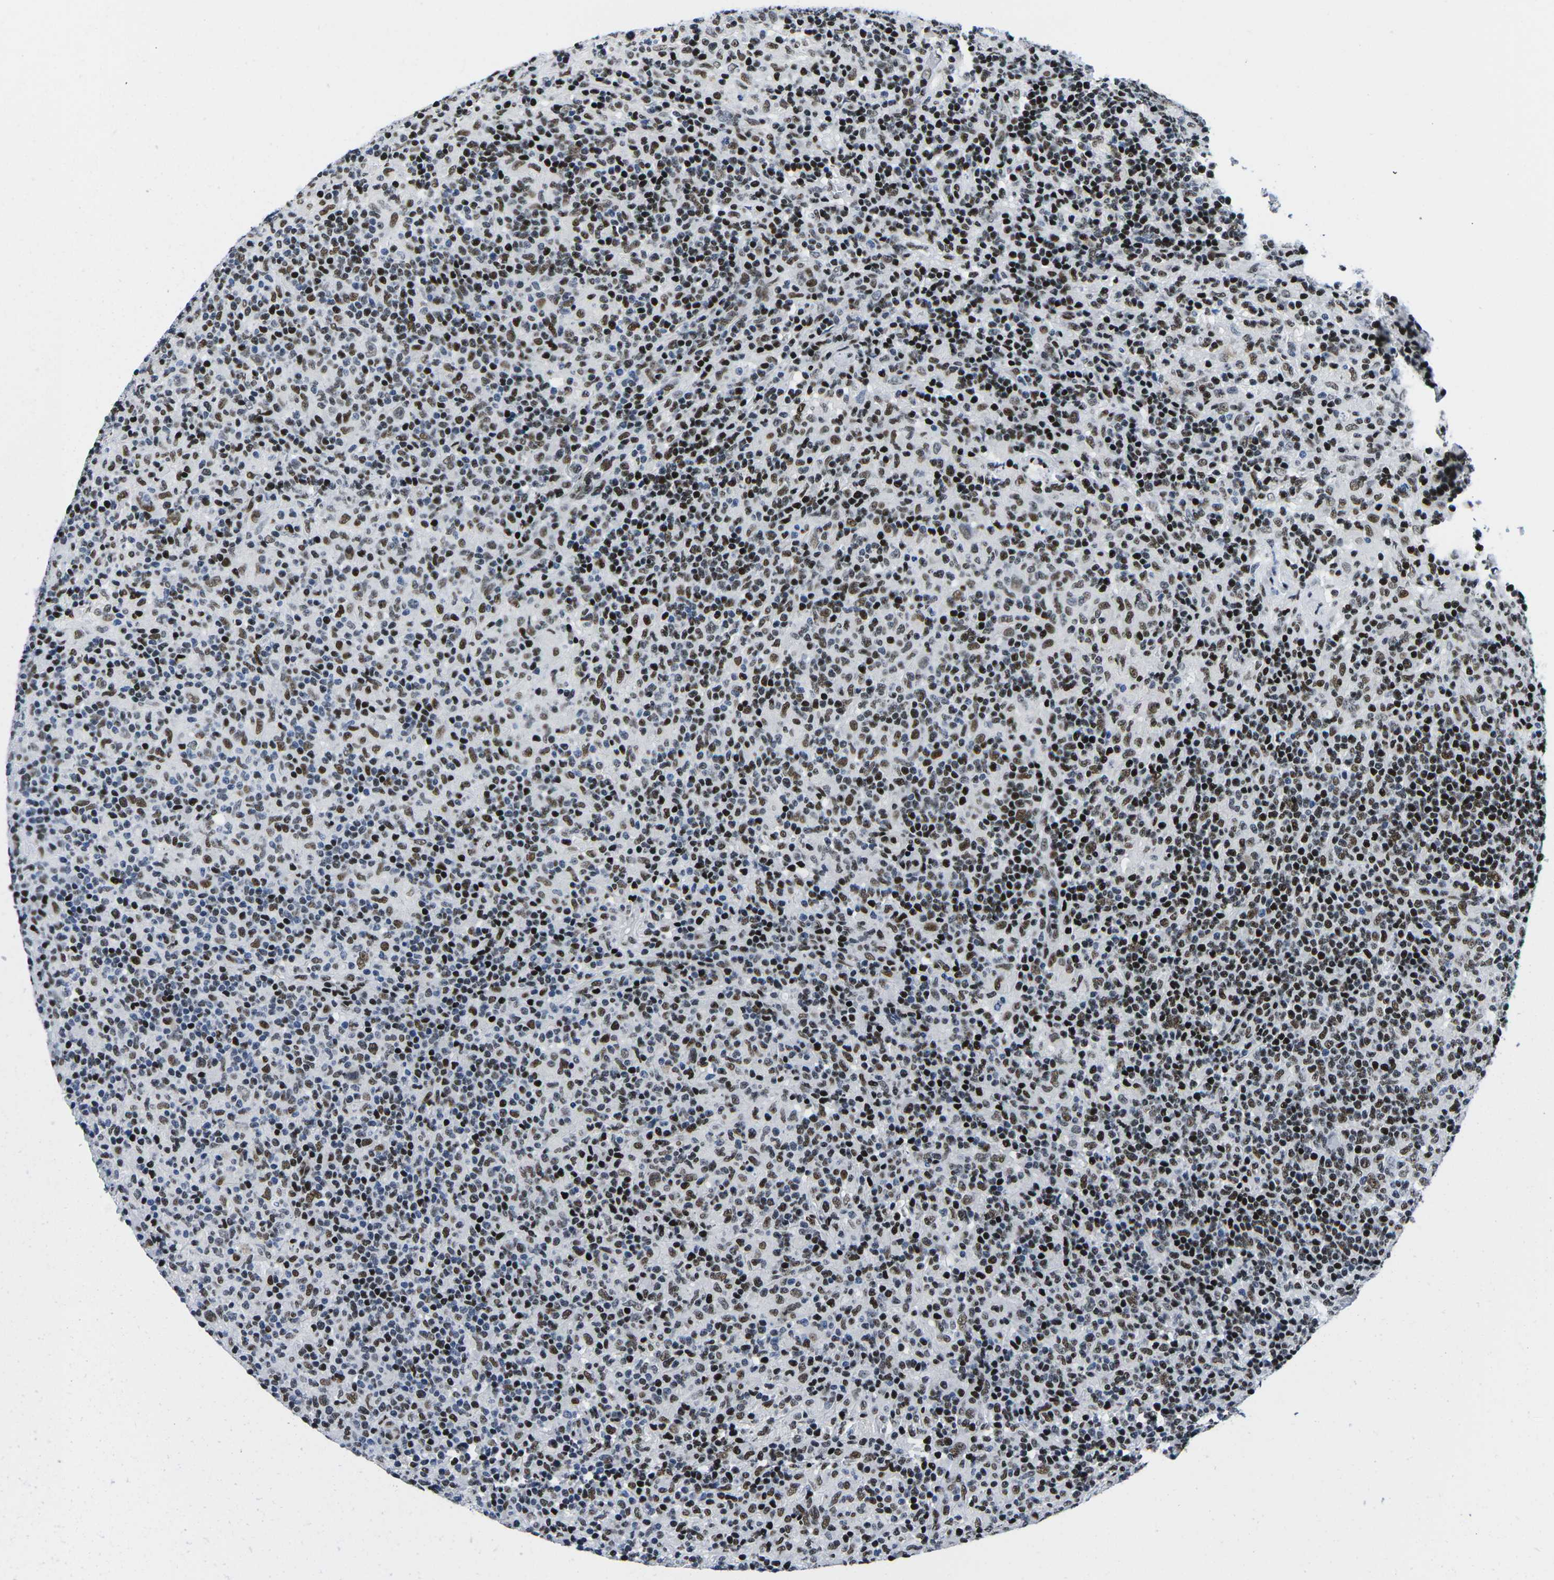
{"staining": {"intensity": "moderate", "quantity": ">75%", "location": "nuclear"}, "tissue": "lymphoma", "cell_type": "Tumor cells", "image_type": "cancer", "snomed": [{"axis": "morphology", "description": "Hodgkin's disease, NOS"}, {"axis": "topography", "description": "Lymph node"}], "caption": "Hodgkin's disease was stained to show a protein in brown. There is medium levels of moderate nuclear staining in approximately >75% of tumor cells.", "gene": "ATF1", "patient": {"sex": "male", "age": 70}}